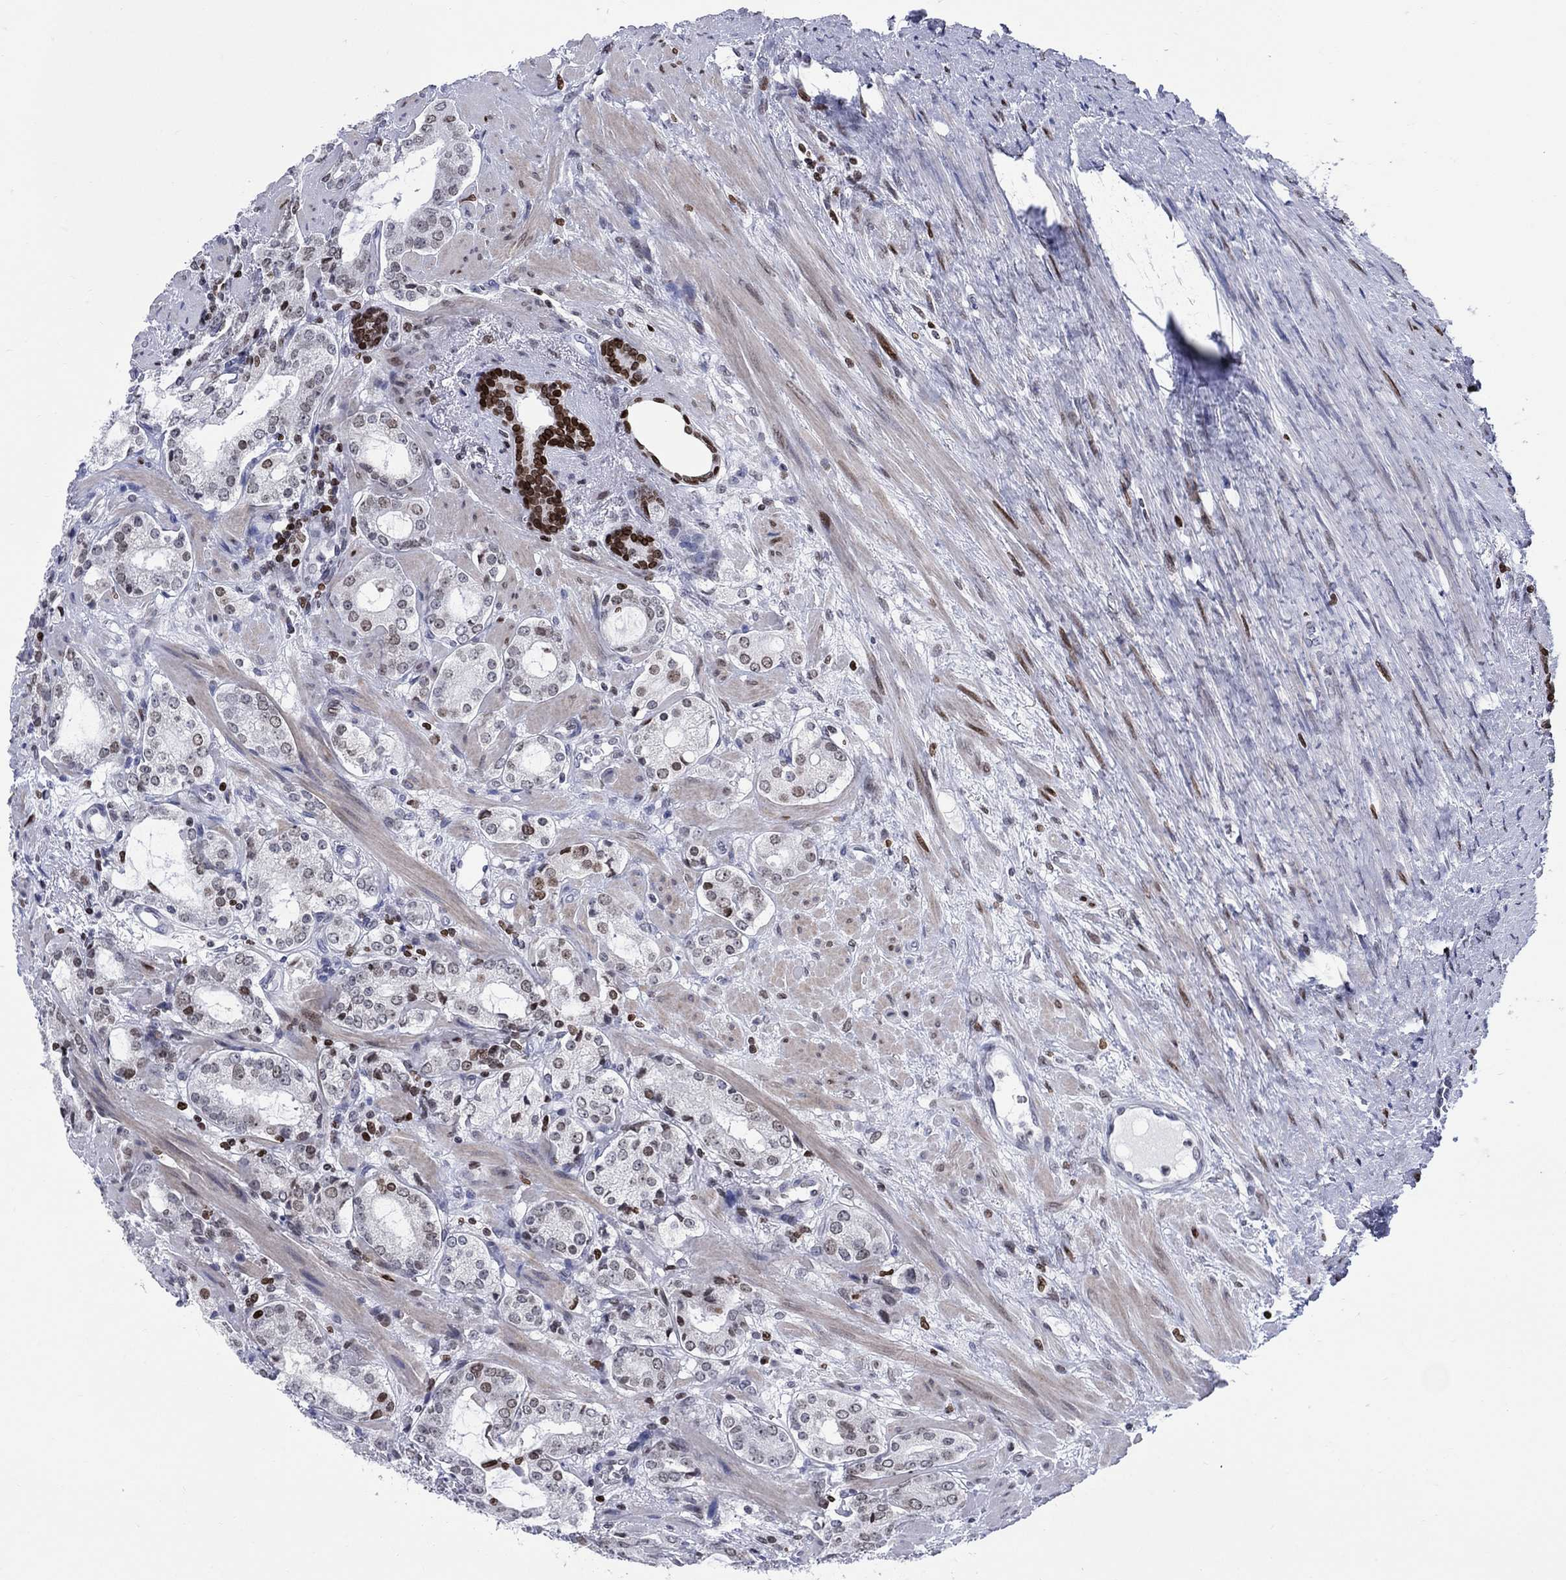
{"staining": {"intensity": "moderate", "quantity": "<25%", "location": "nuclear"}, "tissue": "prostate cancer", "cell_type": "Tumor cells", "image_type": "cancer", "snomed": [{"axis": "morphology", "description": "Adenocarcinoma, NOS"}, {"axis": "topography", "description": "Prostate"}], "caption": "High-magnification brightfield microscopy of prostate cancer (adenocarcinoma) stained with DAB (brown) and counterstained with hematoxylin (blue). tumor cells exhibit moderate nuclear staining is seen in approximately<25% of cells.", "gene": "HMGA1", "patient": {"sex": "male", "age": 66}}